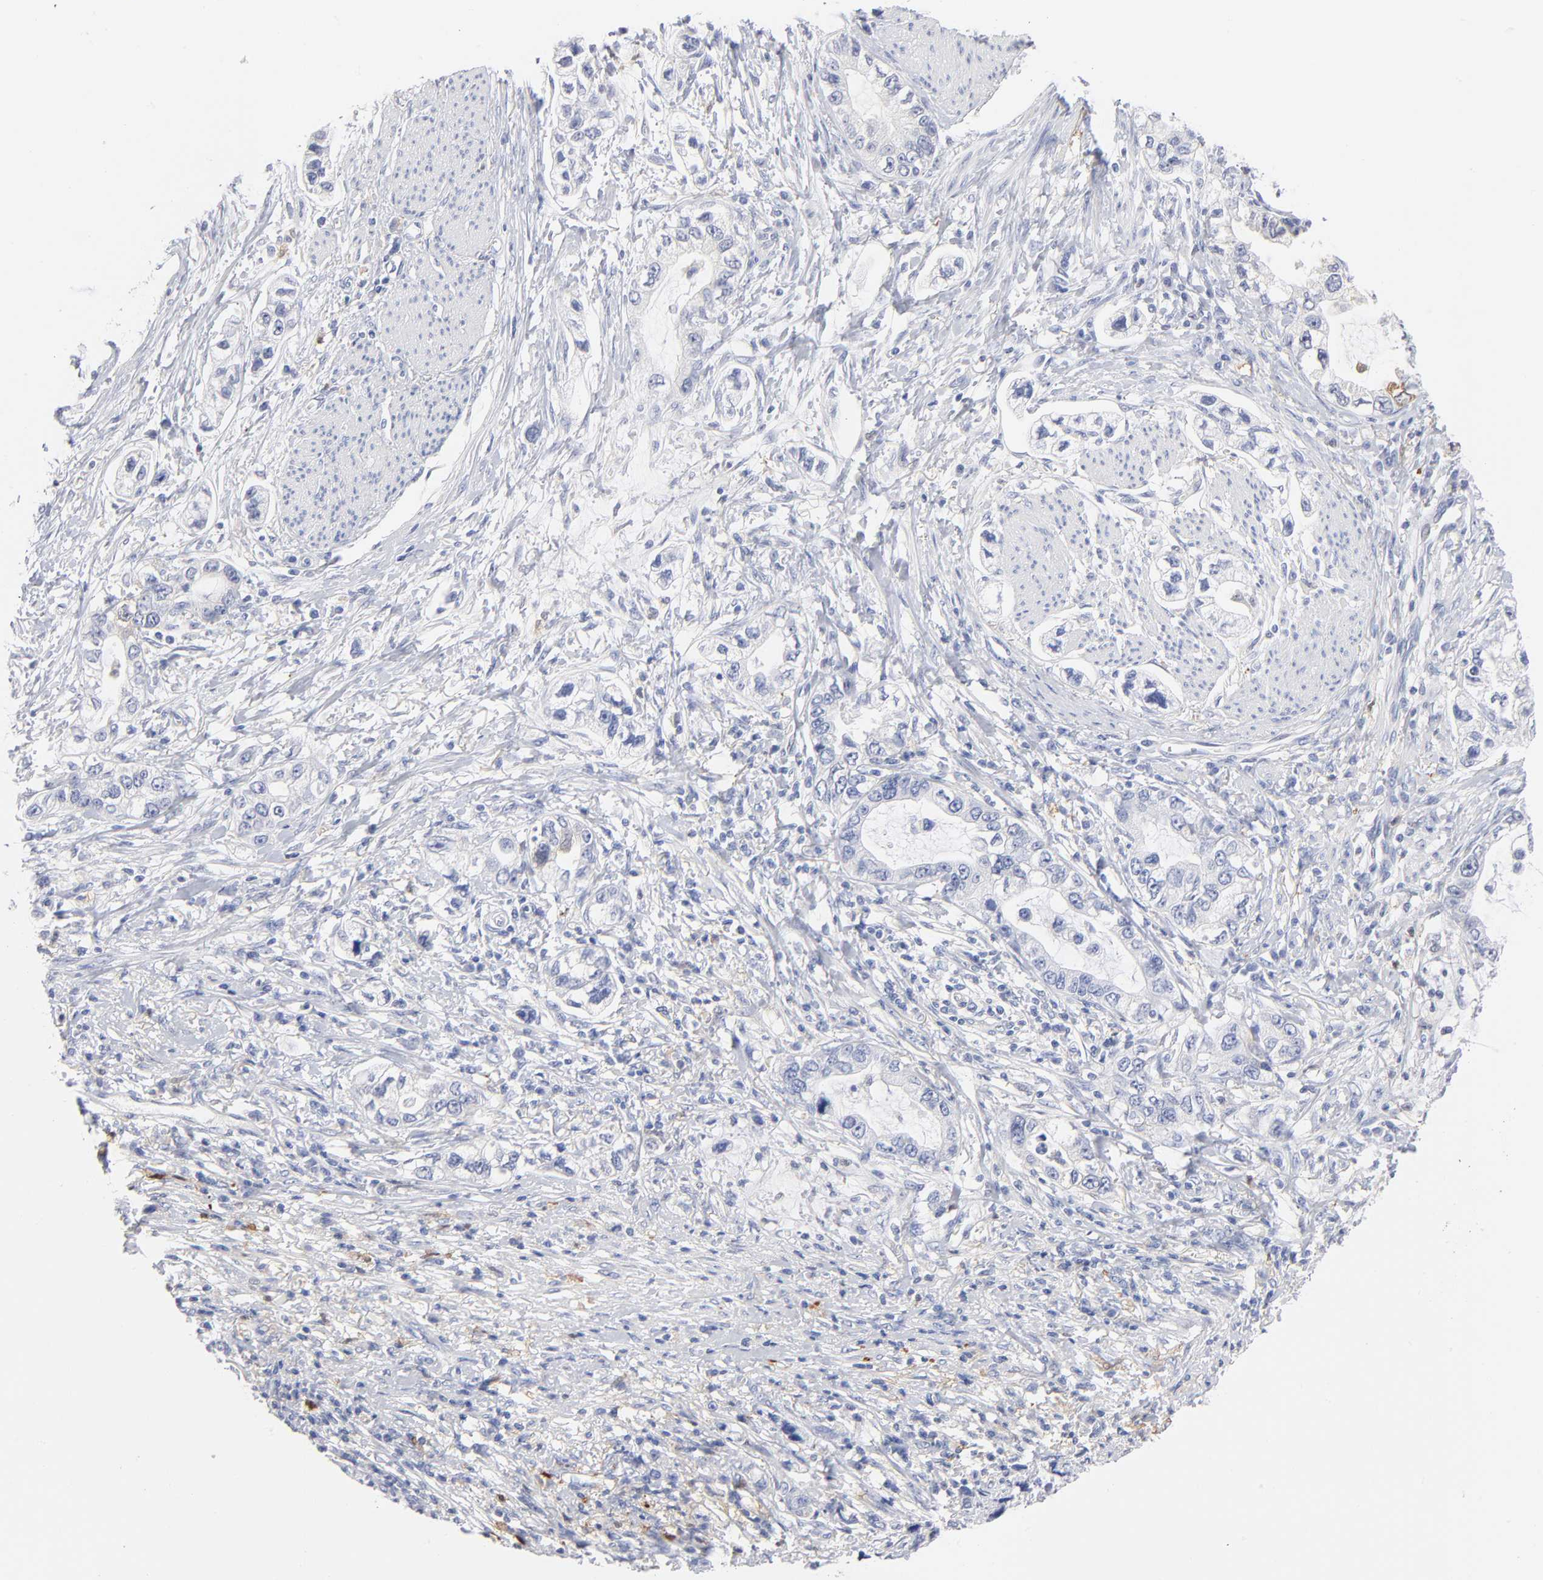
{"staining": {"intensity": "negative", "quantity": "none", "location": "none"}, "tissue": "stomach cancer", "cell_type": "Tumor cells", "image_type": "cancer", "snomed": [{"axis": "morphology", "description": "Adenocarcinoma, NOS"}, {"axis": "topography", "description": "Stomach, lower"}], "caption": "Immunohistochemistry (IHC) histopathology image of neoplastic tissue: human adenocarcinoma (stomach) stained with DAB demonstrates no significant protein staining in tumor cells.", "gene": "IFIT2", "patient": {"sex": "female", "age": 93}}